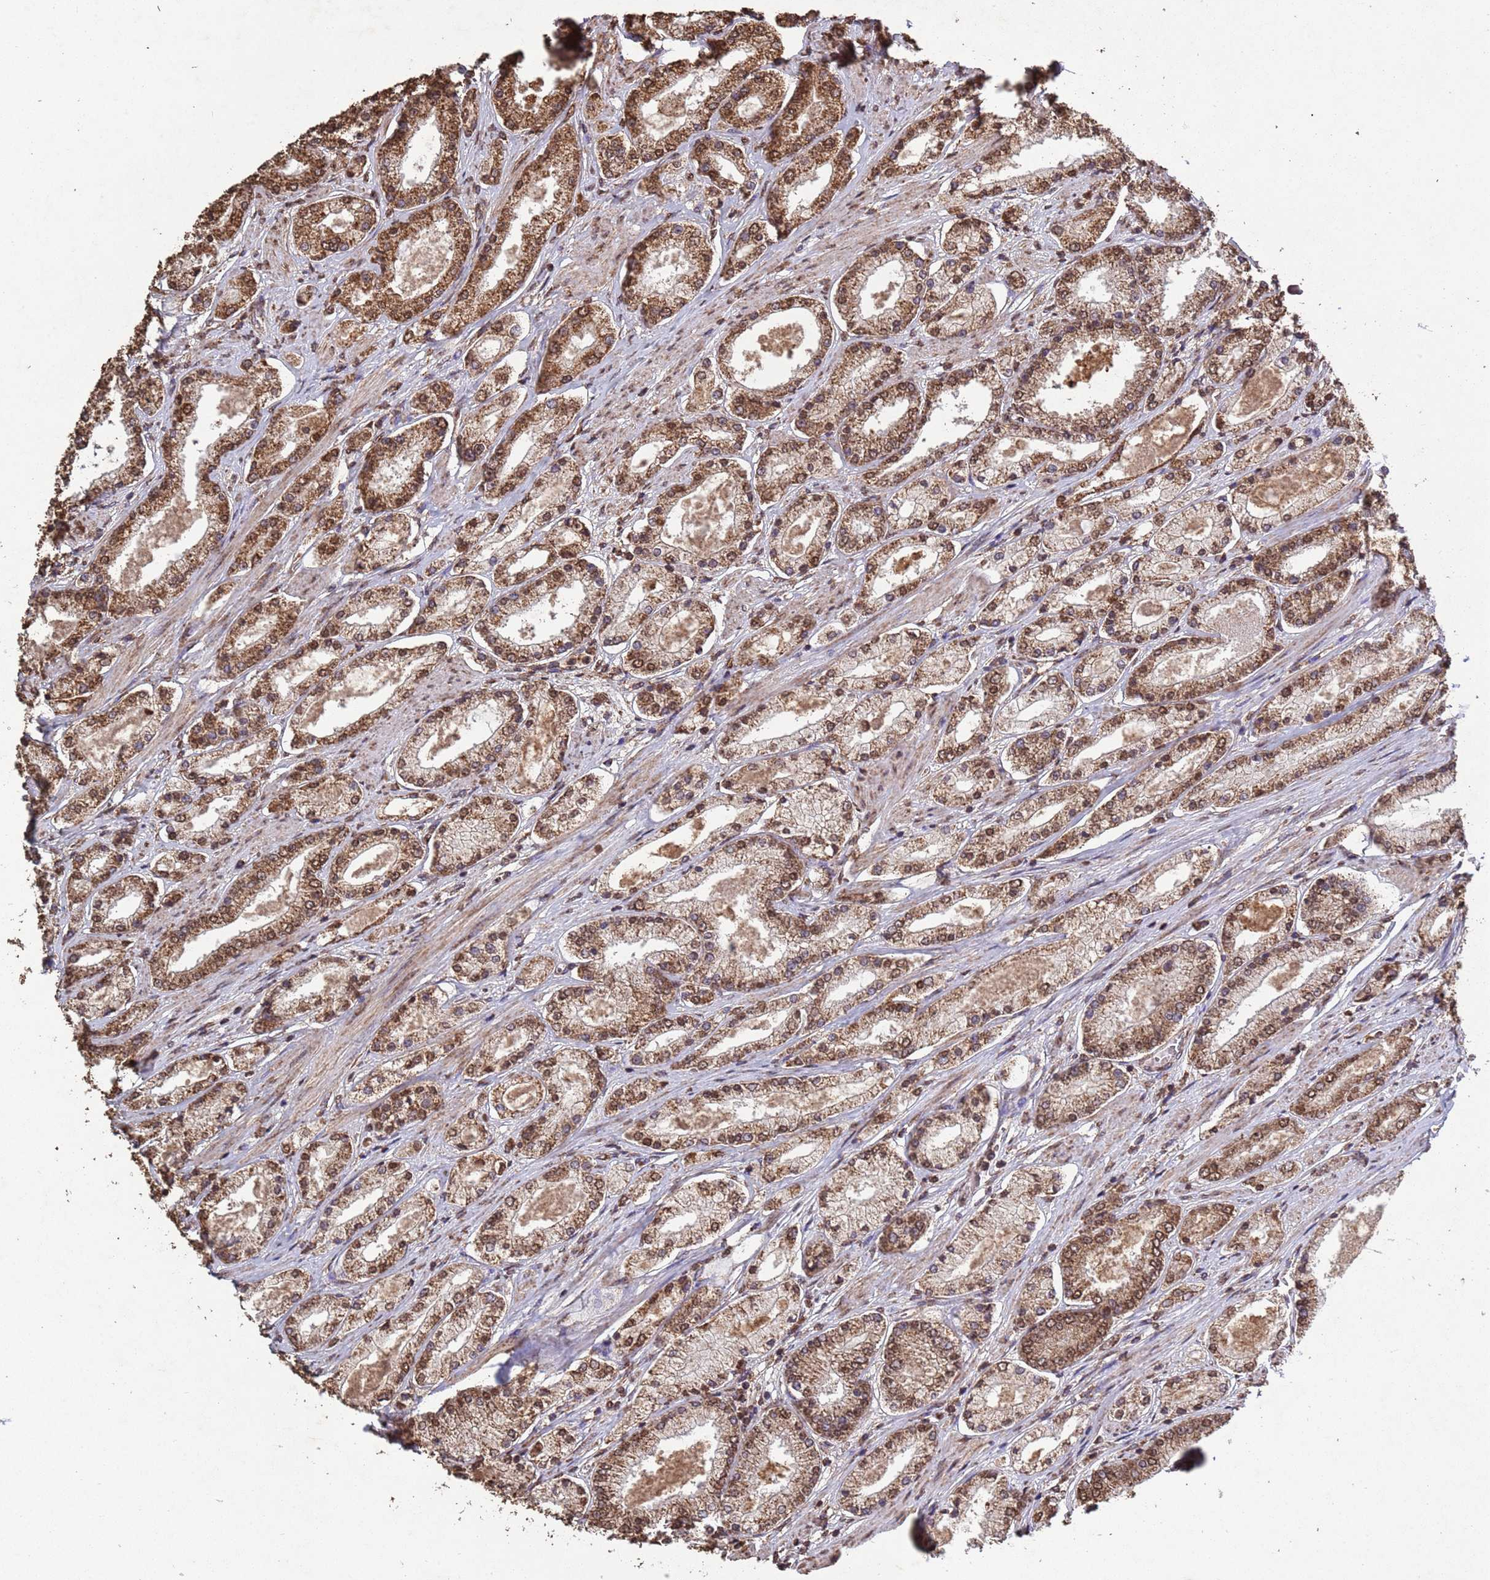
{"staining": {"intensity": "moderate", "quantity": ">75%", "location": "cytoplasmic/membranous,nuclear"}, "tissue": "prostate cancer", "cell_type": "Tumor cells", "image_type": "cancer", "snomed": [{"axis": "morphology", "description": "Adenocarcinoma, High grade"}, {"axis": "topography", "description": "Prostate"}], "caption": "Human prostate high-grade adenocarcinoma stained with a protein marker exhibits moderate staining in tumor cells.", "gene": "HDAC10", "patient": {"sex": "male", "age": 69}}